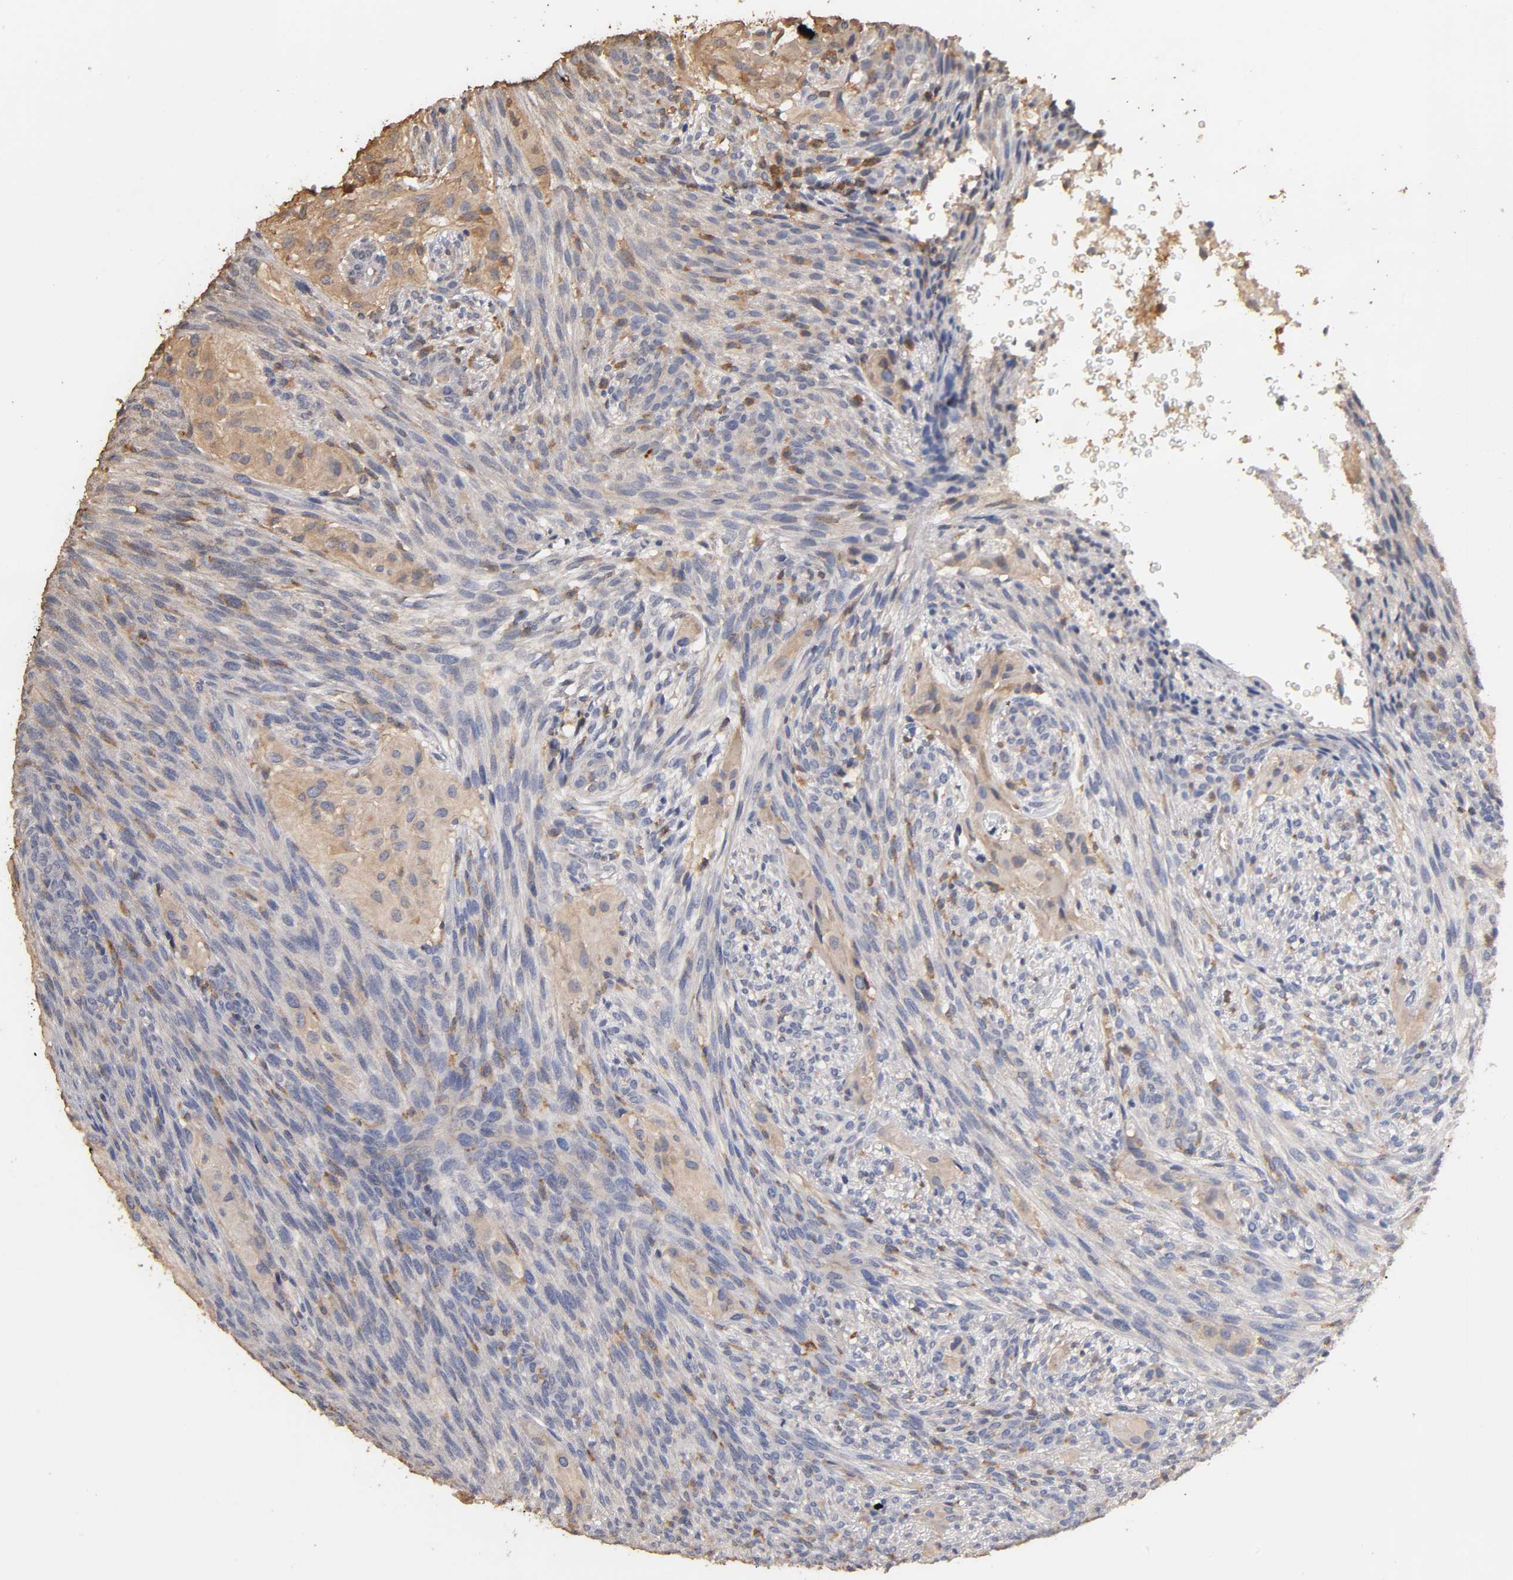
{"staining": {"intensity": "moderate", "quantity": "<25%", "location": "cytoplasmic/membranous"}, "tissue": "glioma", "cell_type": "Tumor cells", "image_type": "cancer", "snomed": [{"axis": "morphology", "description": "Glioma, malignant, High grade"}, {"axis": "topography", "description": "Cerebral cortex"}], "caption": "Immunohistochemical staining of human high-grade glioma (malignant) displays low levels of moderate cytoplasmic/membranous protein staining in about <25% of tumor cells. (DAB (3,3'-diaminobenzidine) = brown stain, brightfield microscopy at high magnification).", "gene": "VSIG4", "patient": {"sex": "female", "age": 55}}